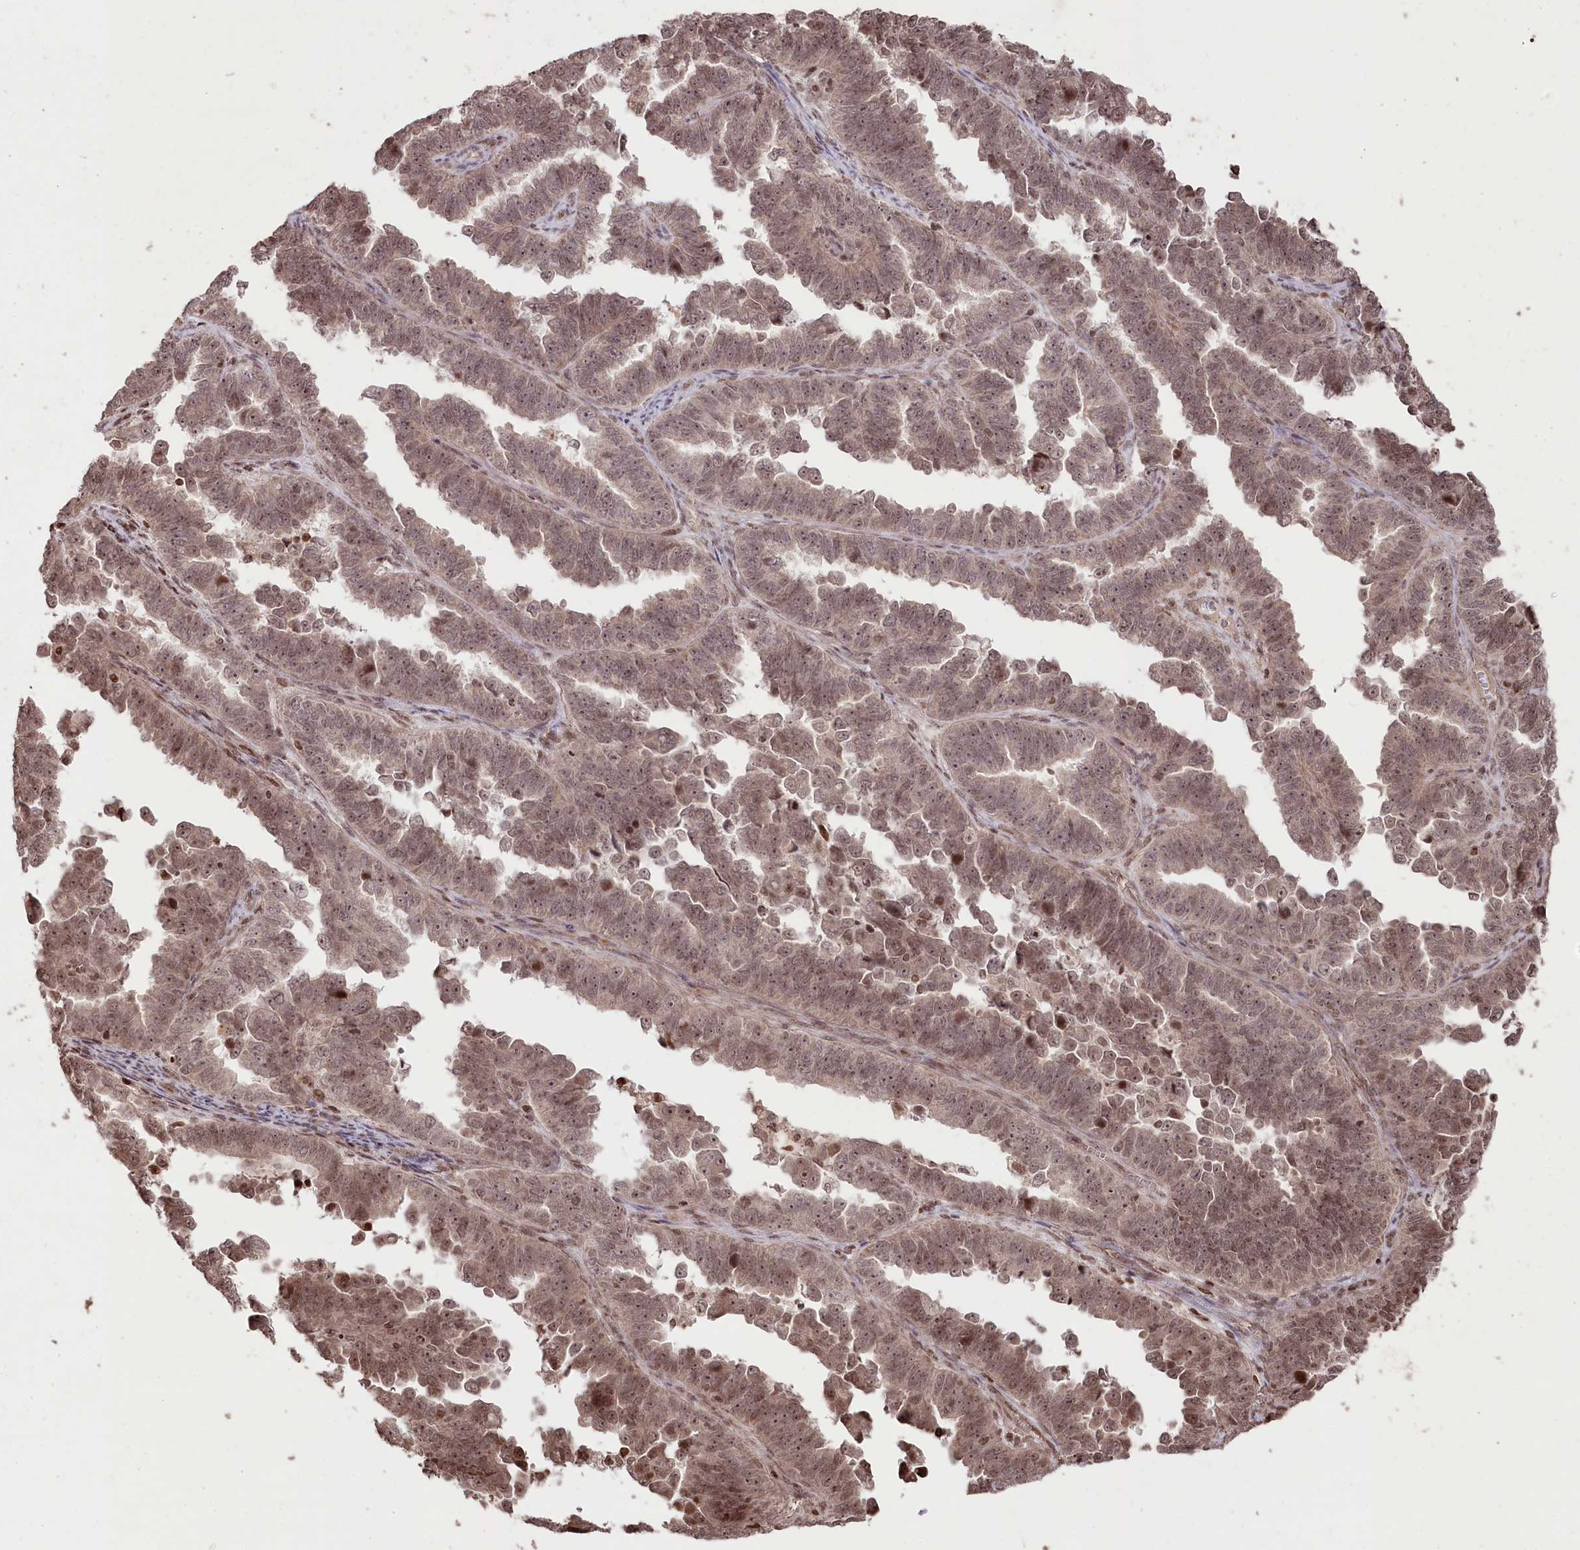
{"staining": {"intensity": "moderate", "quantity": ">75%", "location": "cytoplasmic/membranous,nuclear"}, "tissue": "endometrial cancer", "cell_type": "Tumor cells", "image_type": "cancer", "snomed": [{"axis": "morphology", "description": "Adenocarcinoma, NOS"}, {"axis": "topography", "description": "Endometrium"}], "caption": "IHC staining of endometrial cancer (adenocarcinoma), which reveals medium levels of moderate cytoplasmic/membranous and nuclear staining in approximately >75% of tumor cells indicating moderate cytoplasmic/membranous and nuclear protein staining. The staining was performed using DAB (brown) for protein detection and nuclei were counterstained in hematoxylin (blue).", "gene": "CCSER2", "patient": {"sex": "female", "age": 75}}